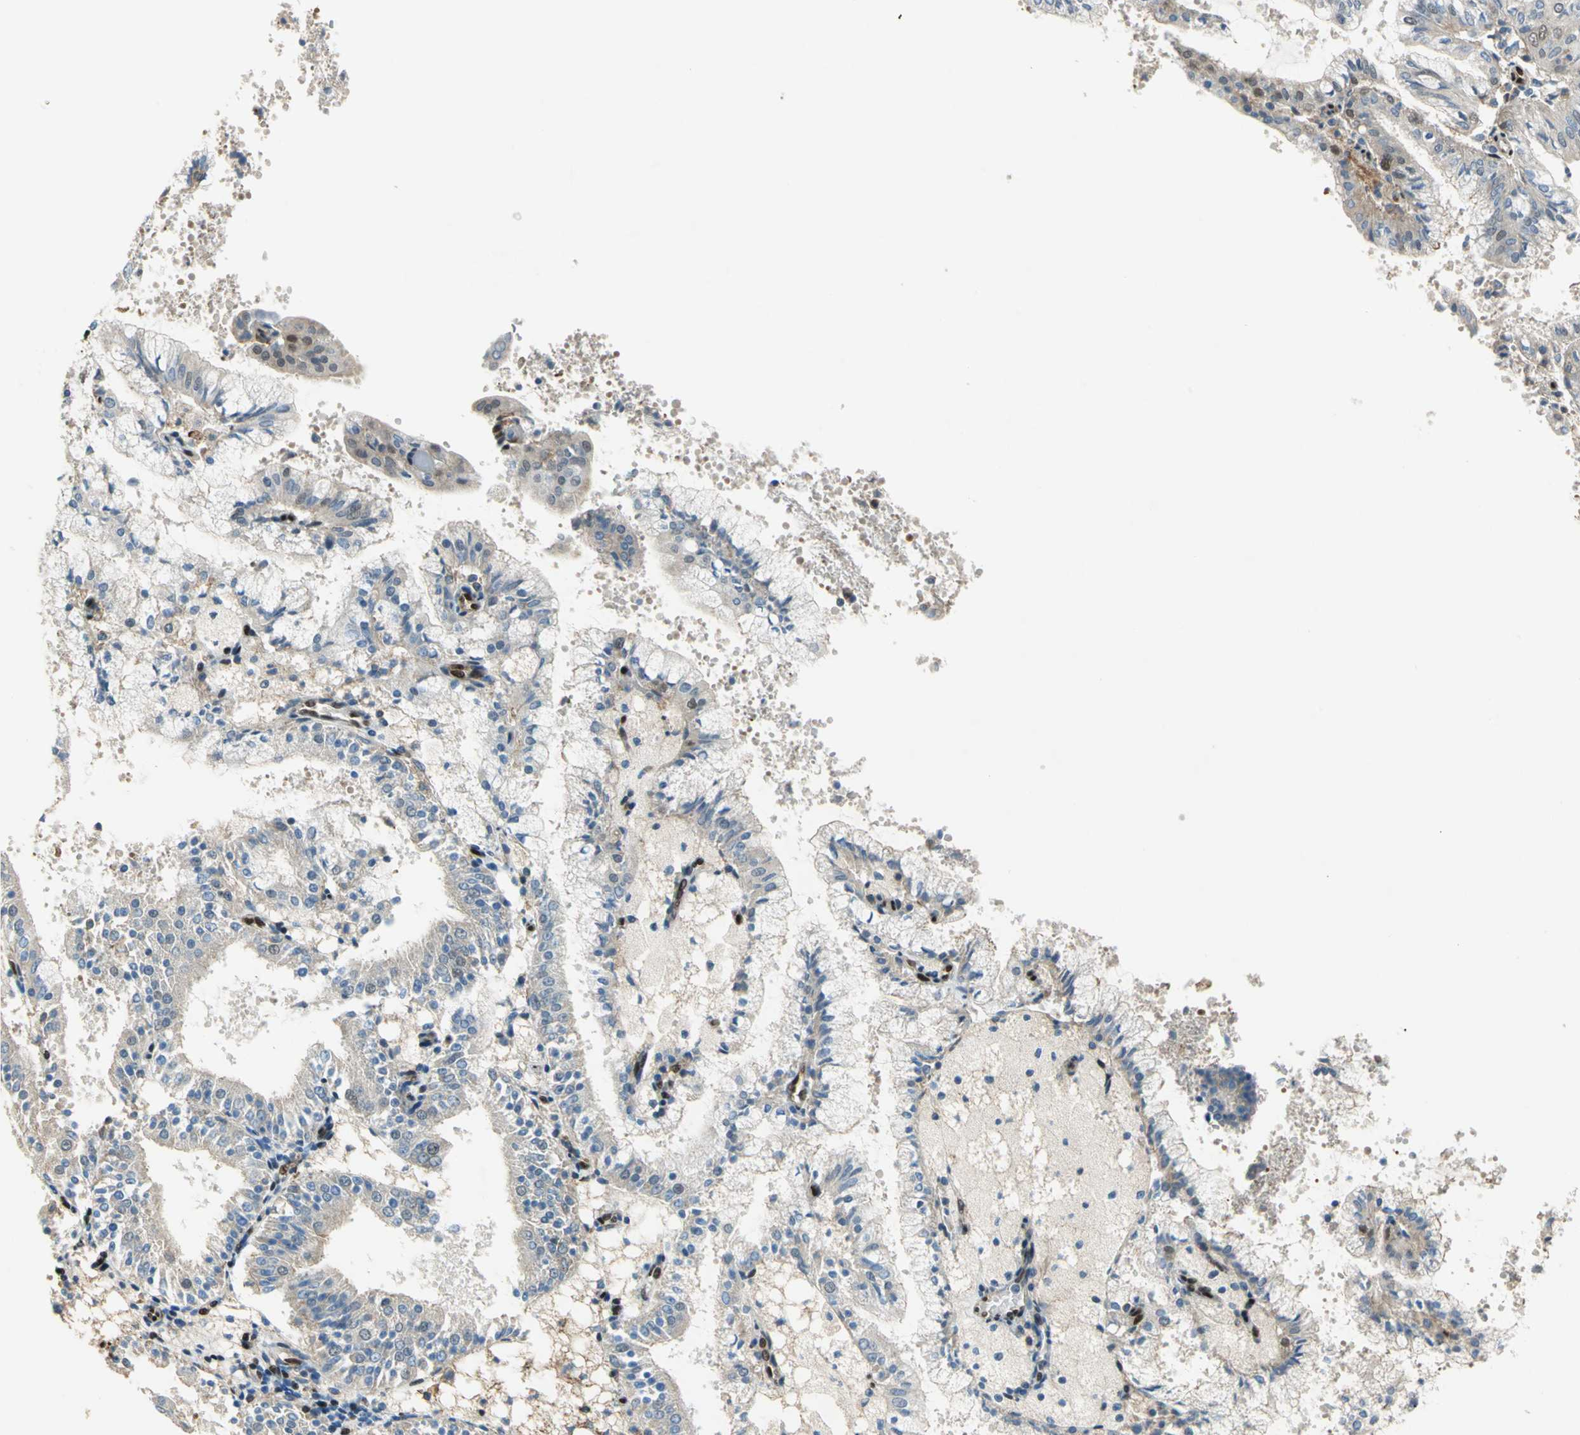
{"staining": {"intensity": "weak", "quantity": "25%-75%", "location": "cytoplasmic/membranous"}, "tissue": "endometrial cancer", "cell_type": "Tumor cells", "image_type": "cancer", "snomed": [{"axis": "morphology", "description": "Adenocarcinoma, NOS"}, {"axis": "topography", "description": "Endometrium"}], "caption": "Protein staining of endometrial cancer (adenocarcinoma) tissue displays weak cytoplasmic/membranous positivity in about 25%-75% of tumor cells.", "gene": "RBFOX2", "patient": {"sex": "female", "age": 63}}